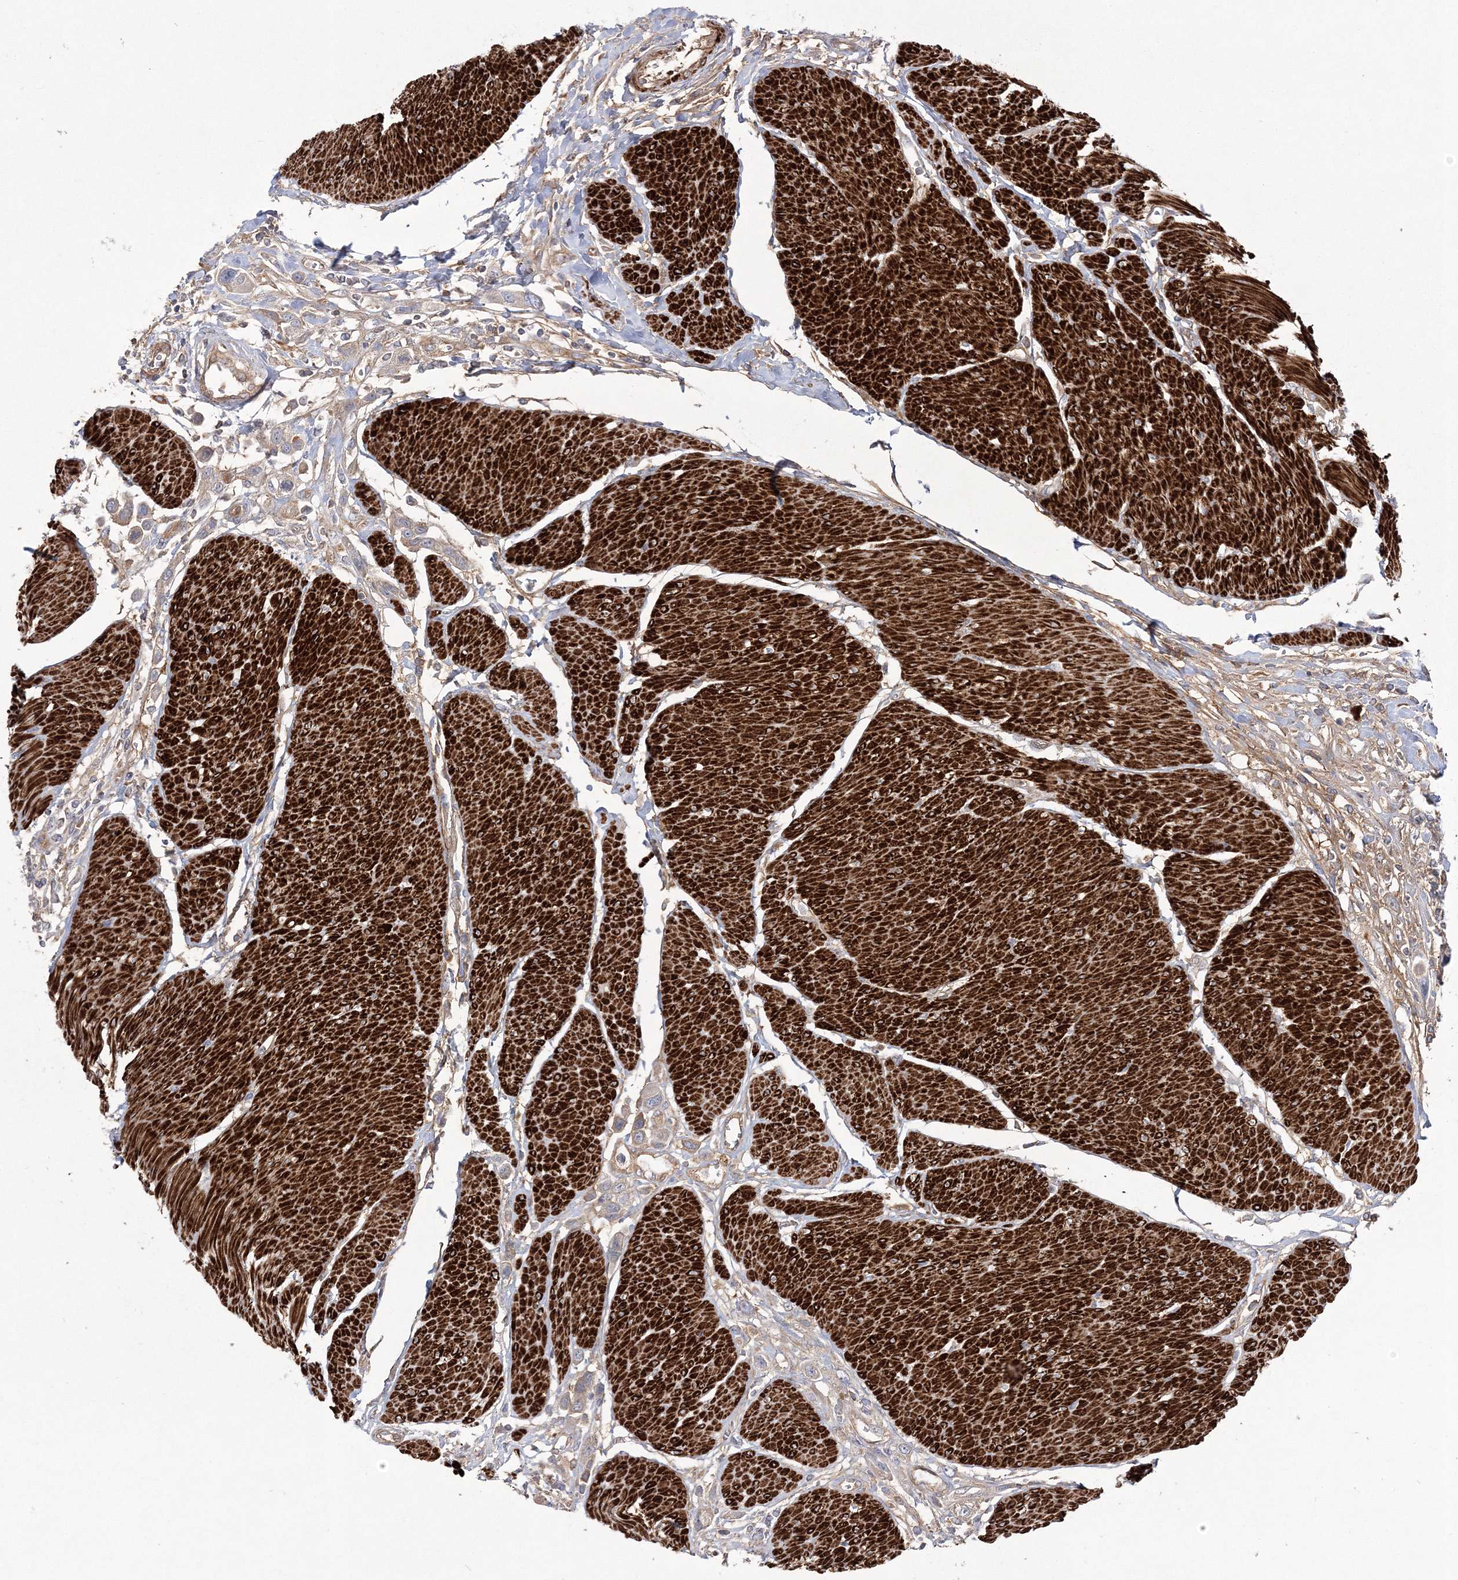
{"staining": {"intensity": "weak", "quantity": ">75%", "location": "cytoplasmic/membranous"}, "tissue": "urothelial cancer", "cell_type": "Tumor cells", "image_type": "cancer", "snomed": [{"axis": "morphology", "description": "Urothelial carcinoma, High grade"}, {"axis": "topography", "description": "Urinary bladder"}], "caption": "Weak cytoplasmic/membranous protein staining is identified in approximately >75% of tumor cells in urothelial cancer.", "gene": "ZSWIM6", "patient": {"sex": "male", "age": 50}}